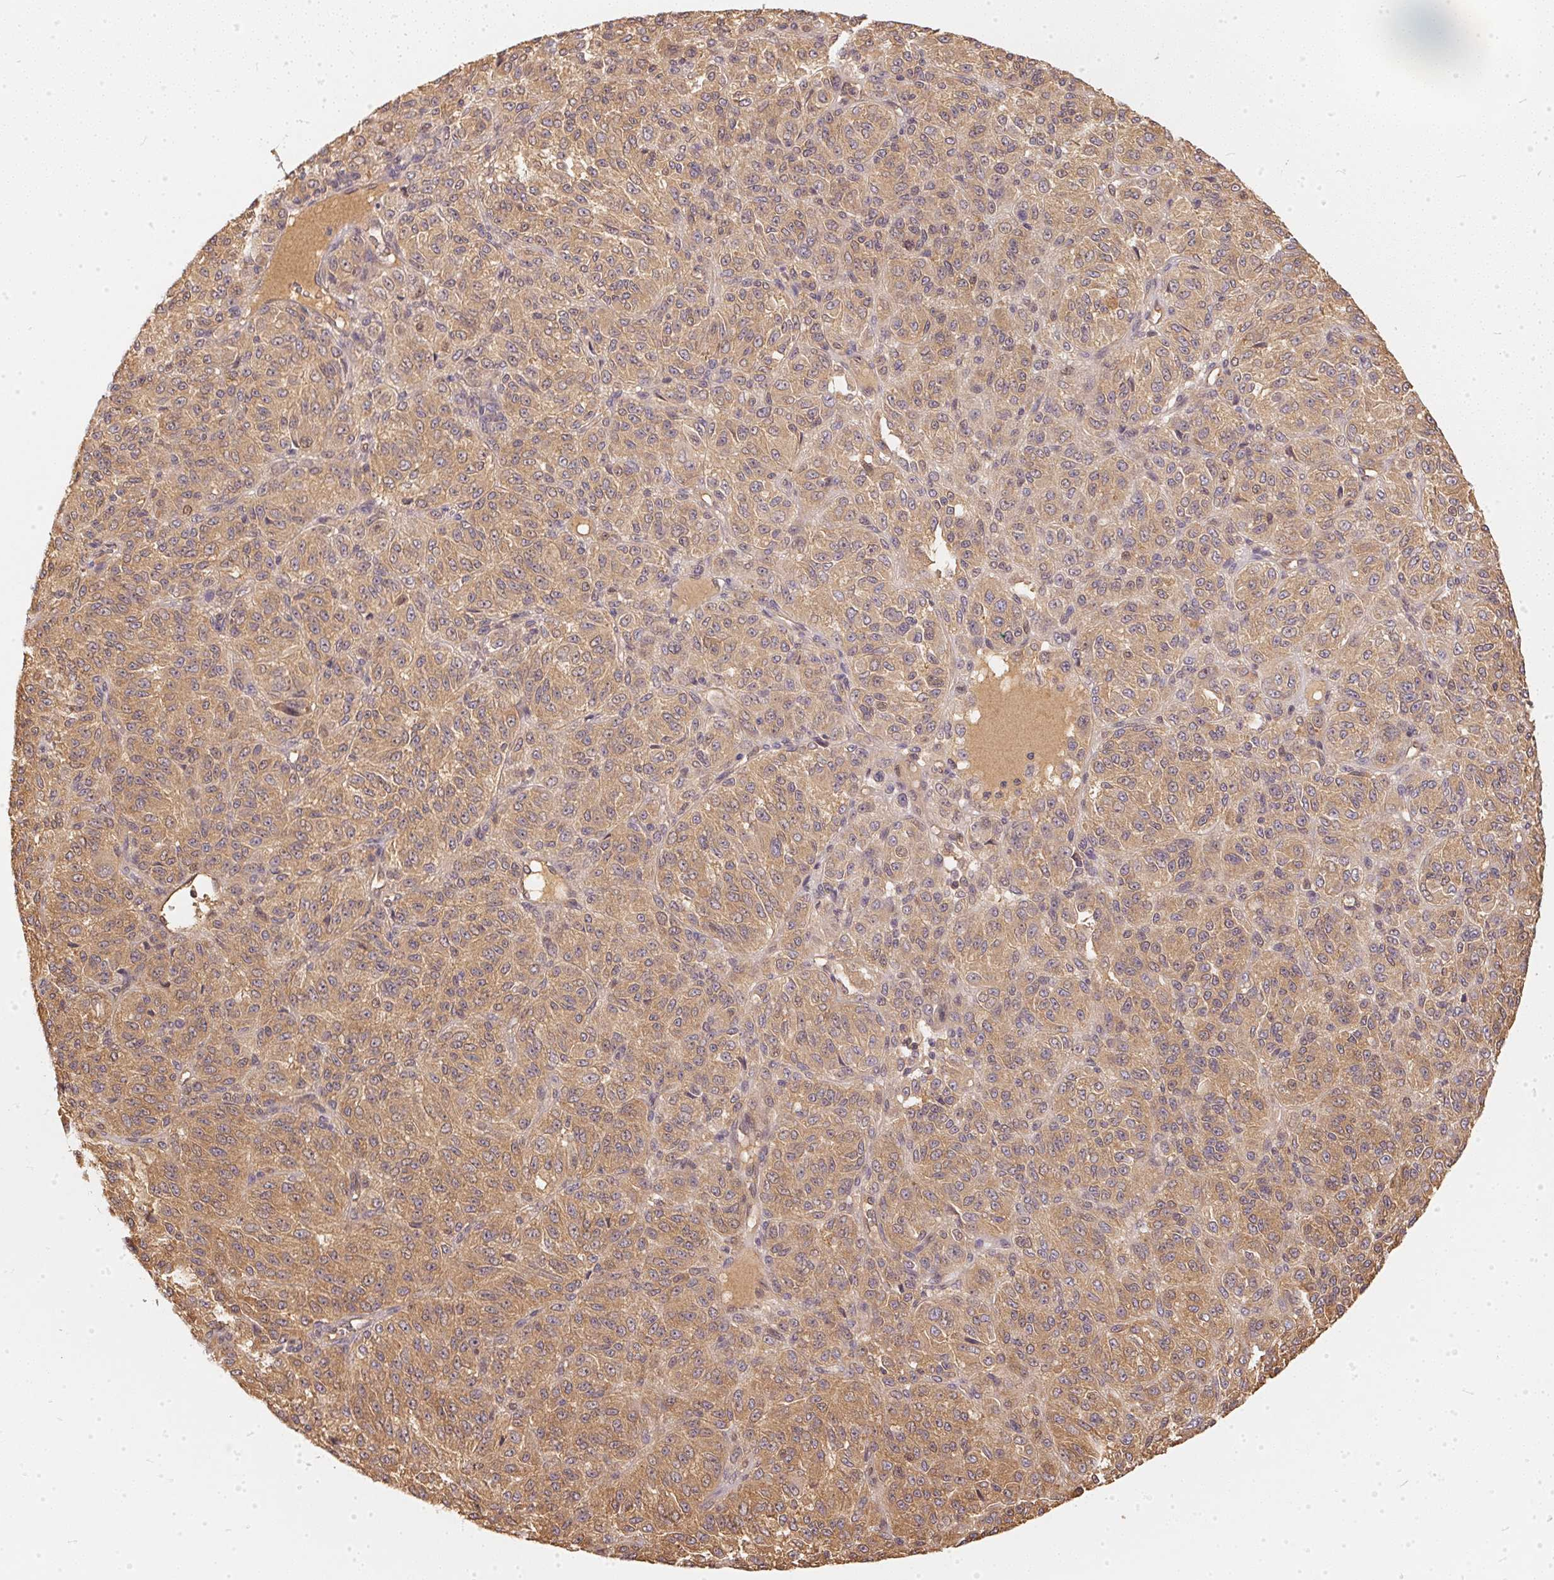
{"staining": {"intensity": "moderate", "quantity": ">75%", "location": "cytoplasmic/membranous"}, "tissue": "melanoma", "cell_type": "Tumor cells", "image_type": "cancer", "snomed": [{"axis": "morphology", "description": "Malignant melanoma, Metastatic site"}, {"axis": "topography", "description": "Brain"}], "caption": "Immunohistochemical staining of malignant melanoma (metastatic site) displays moderate cytoplasmic/membranous protein expression in approximately >75% of tumor cells. (brown staining indicates protein expression, while blue staining denotes nuclei).", "gene": "BLMH", "patient": {"sex": "female", "age": 56}}